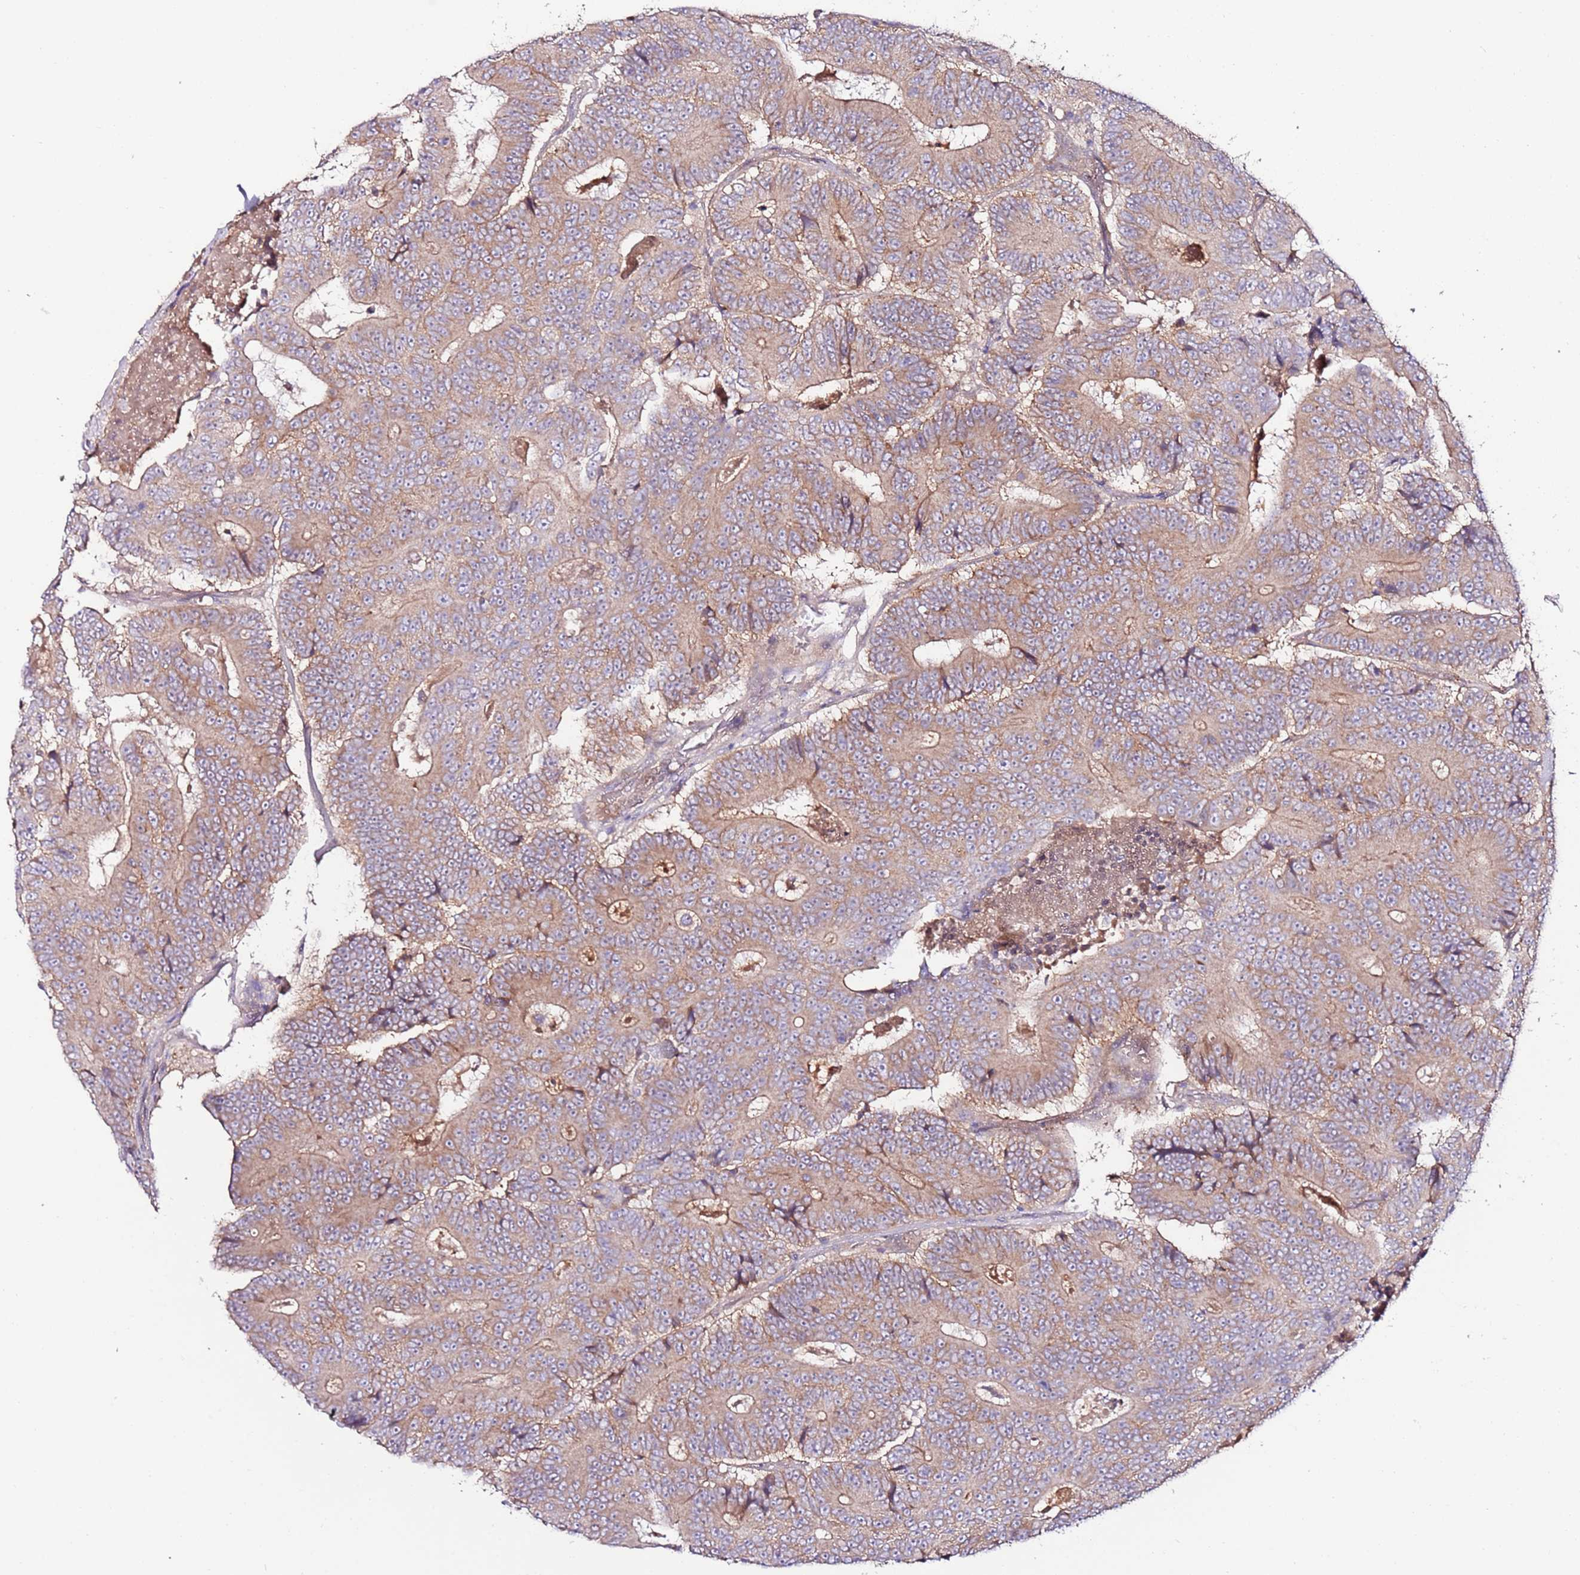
{"staining": {"intensity": "moderate", "quantity": ">75%", "location": "cytoplasmic/membranous"}, "tissue": "colorectal cancer", "cell_type": "Tumor cells", "image_type": "cancer", "snomed": [{"axis": "morphology", "description": "Adenocarcinoma, NOS"}, {"axis": "topography", "description": "Colon"}], "caption": "This histopathology image reveals immunohistochemistry staining of human colorectal adenocarcinoma, with medium moderate cytoplasmic/membranous expression in about >75% of tumor cells.", "gene": "FLVCR1", "patient": {"sex": "male", "age": 83}}